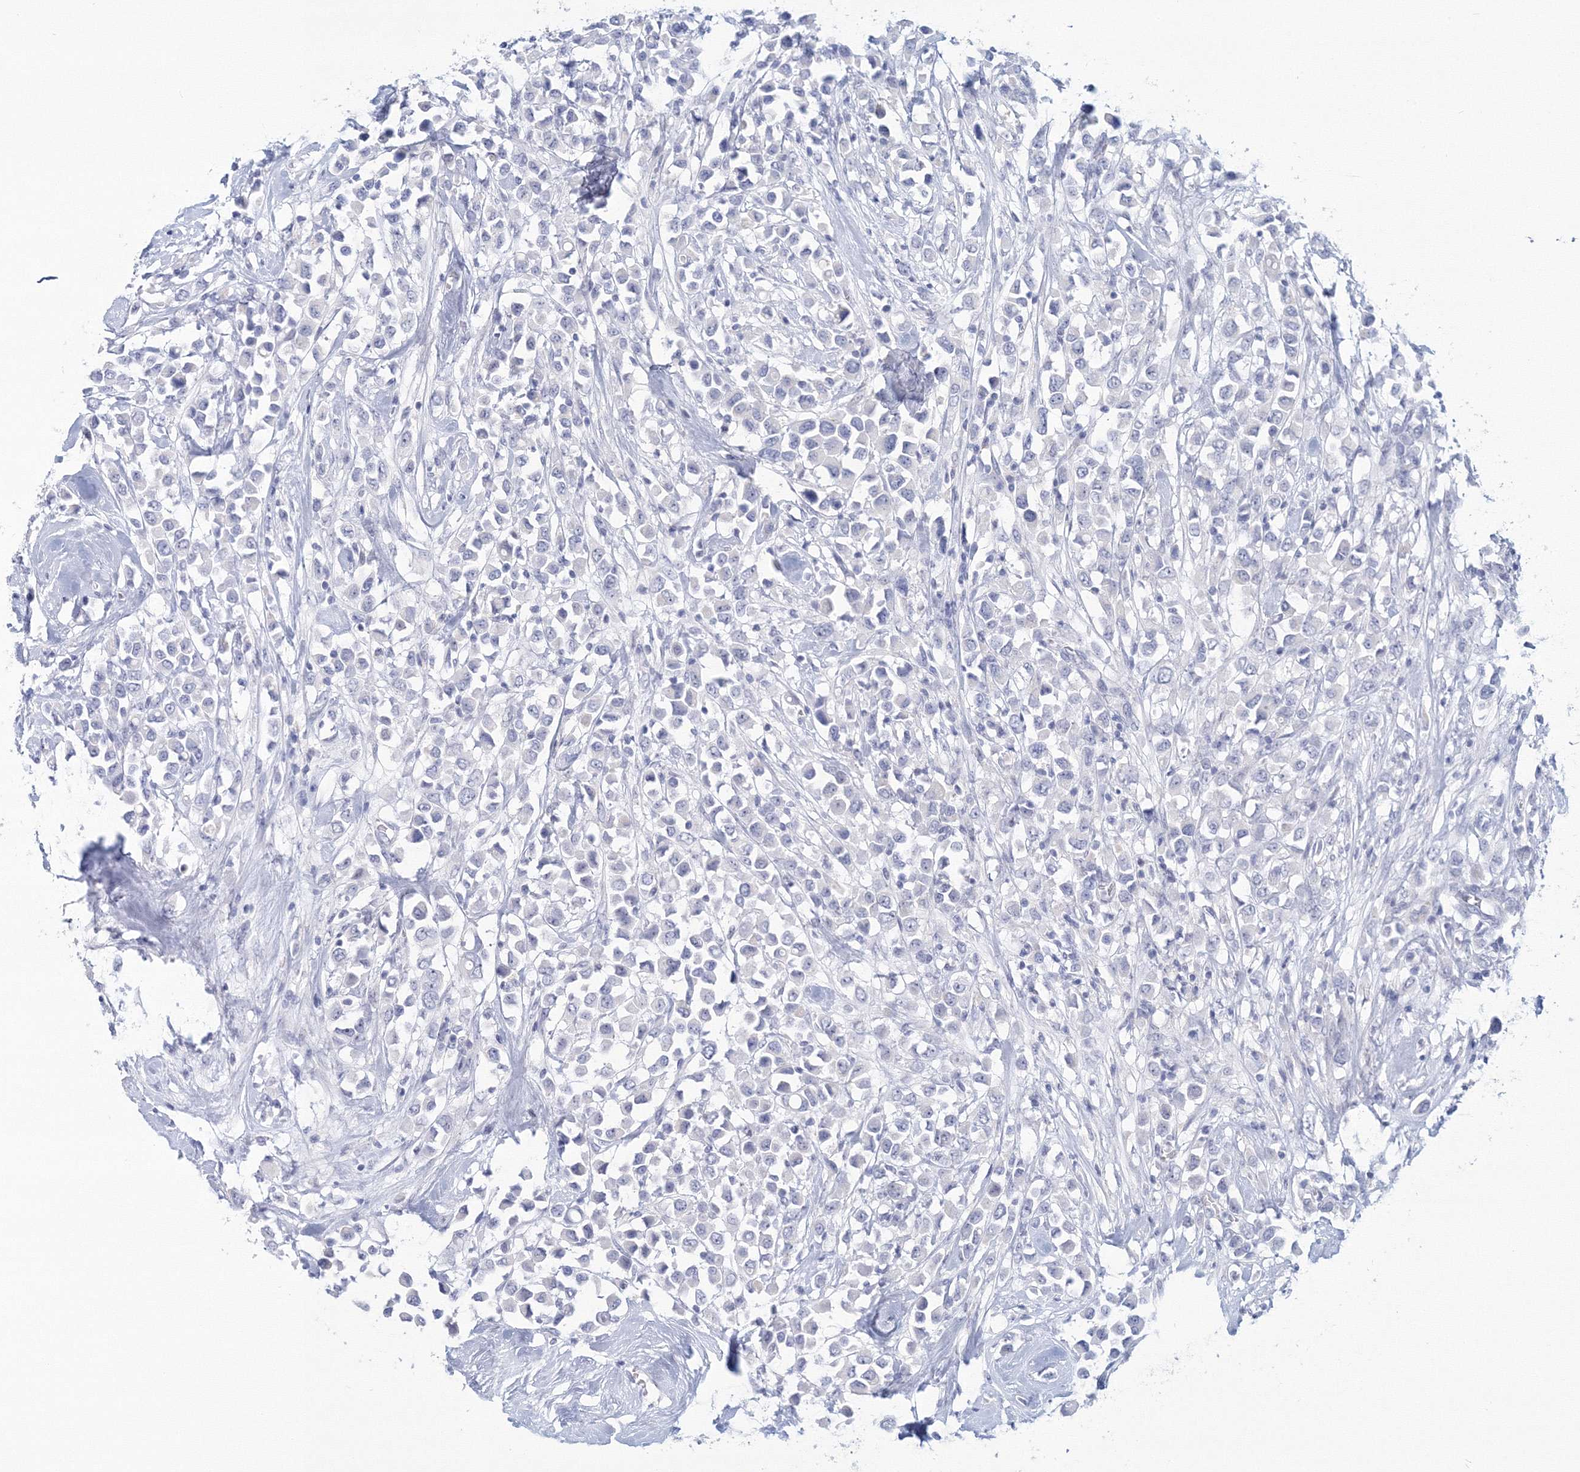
{"staining": {"intensity": "negative", "quantity": "none", "location": "none"}, "tissue": "breast cancer", "cell_type": "Tumor cells", "image_type": "cancer", "snomed": [{"axis": "morphology", "description": "Duct carcinoma"}, {"axis": "topography", "description": "Breast"}], "caption": "This is a micrograph of immunohistochemistry staining of breast cancer (infiltrating ductal carcinoma), which shows no staining in tumor cells.", "gene": "VSIG1", "patient": {"sex": "female", "age": 61}}